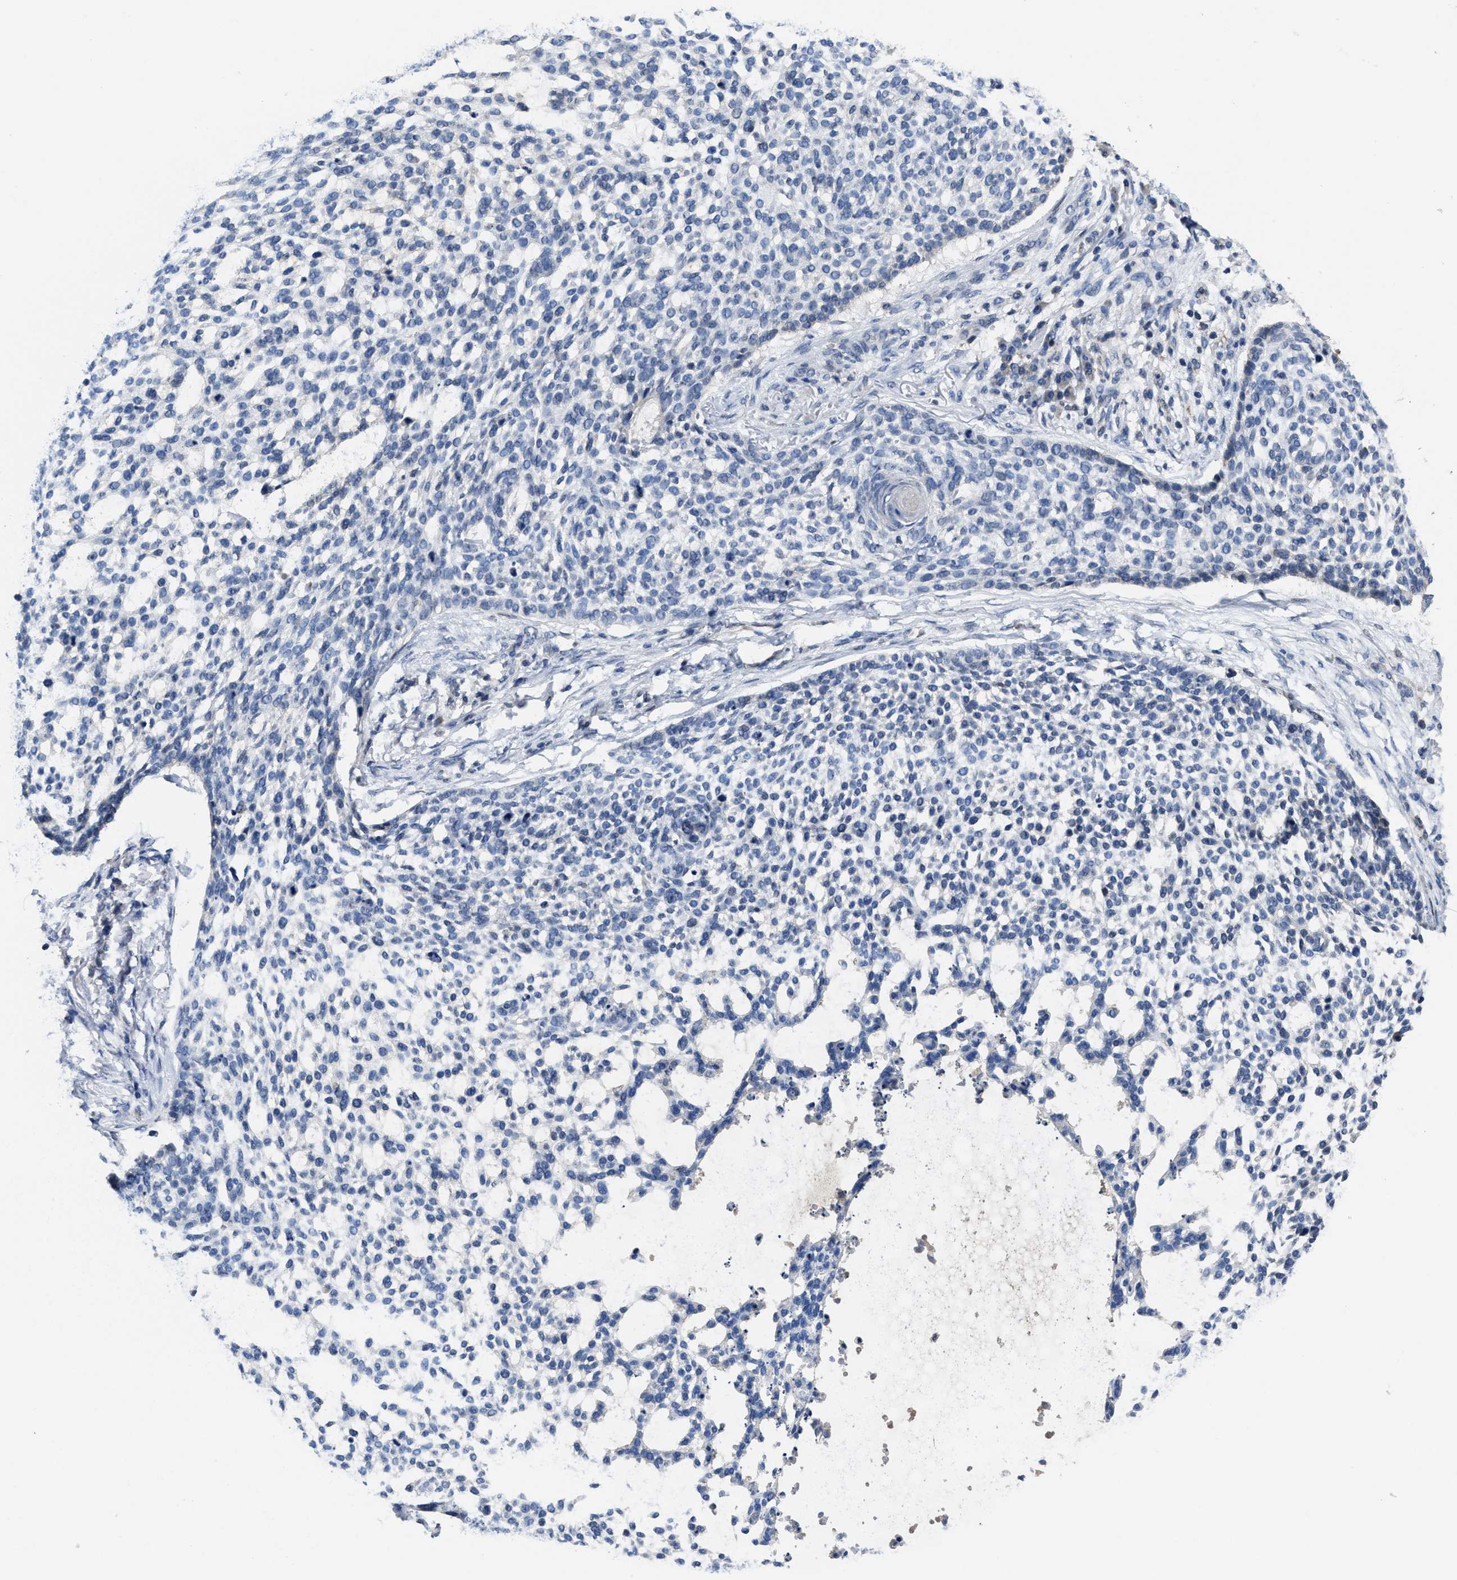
{"staining": {"intensity": "negative", "quantity": "none", "location": "none"}, "tissue": "skin cancer", "cell_type": "Tumor cells", "image_type": "cancer", "snomed": [{"axis": "morphology", "description": "Basal cell carcinoma"}, {"axis": "topography", "description": "Skin"}], "caption": "A histopathology image of human skin basal cell carcinoma is negative for staining in tumor cells.", "gene": "CACNA1D", "patient": {"sex": "female", "age": 64}}